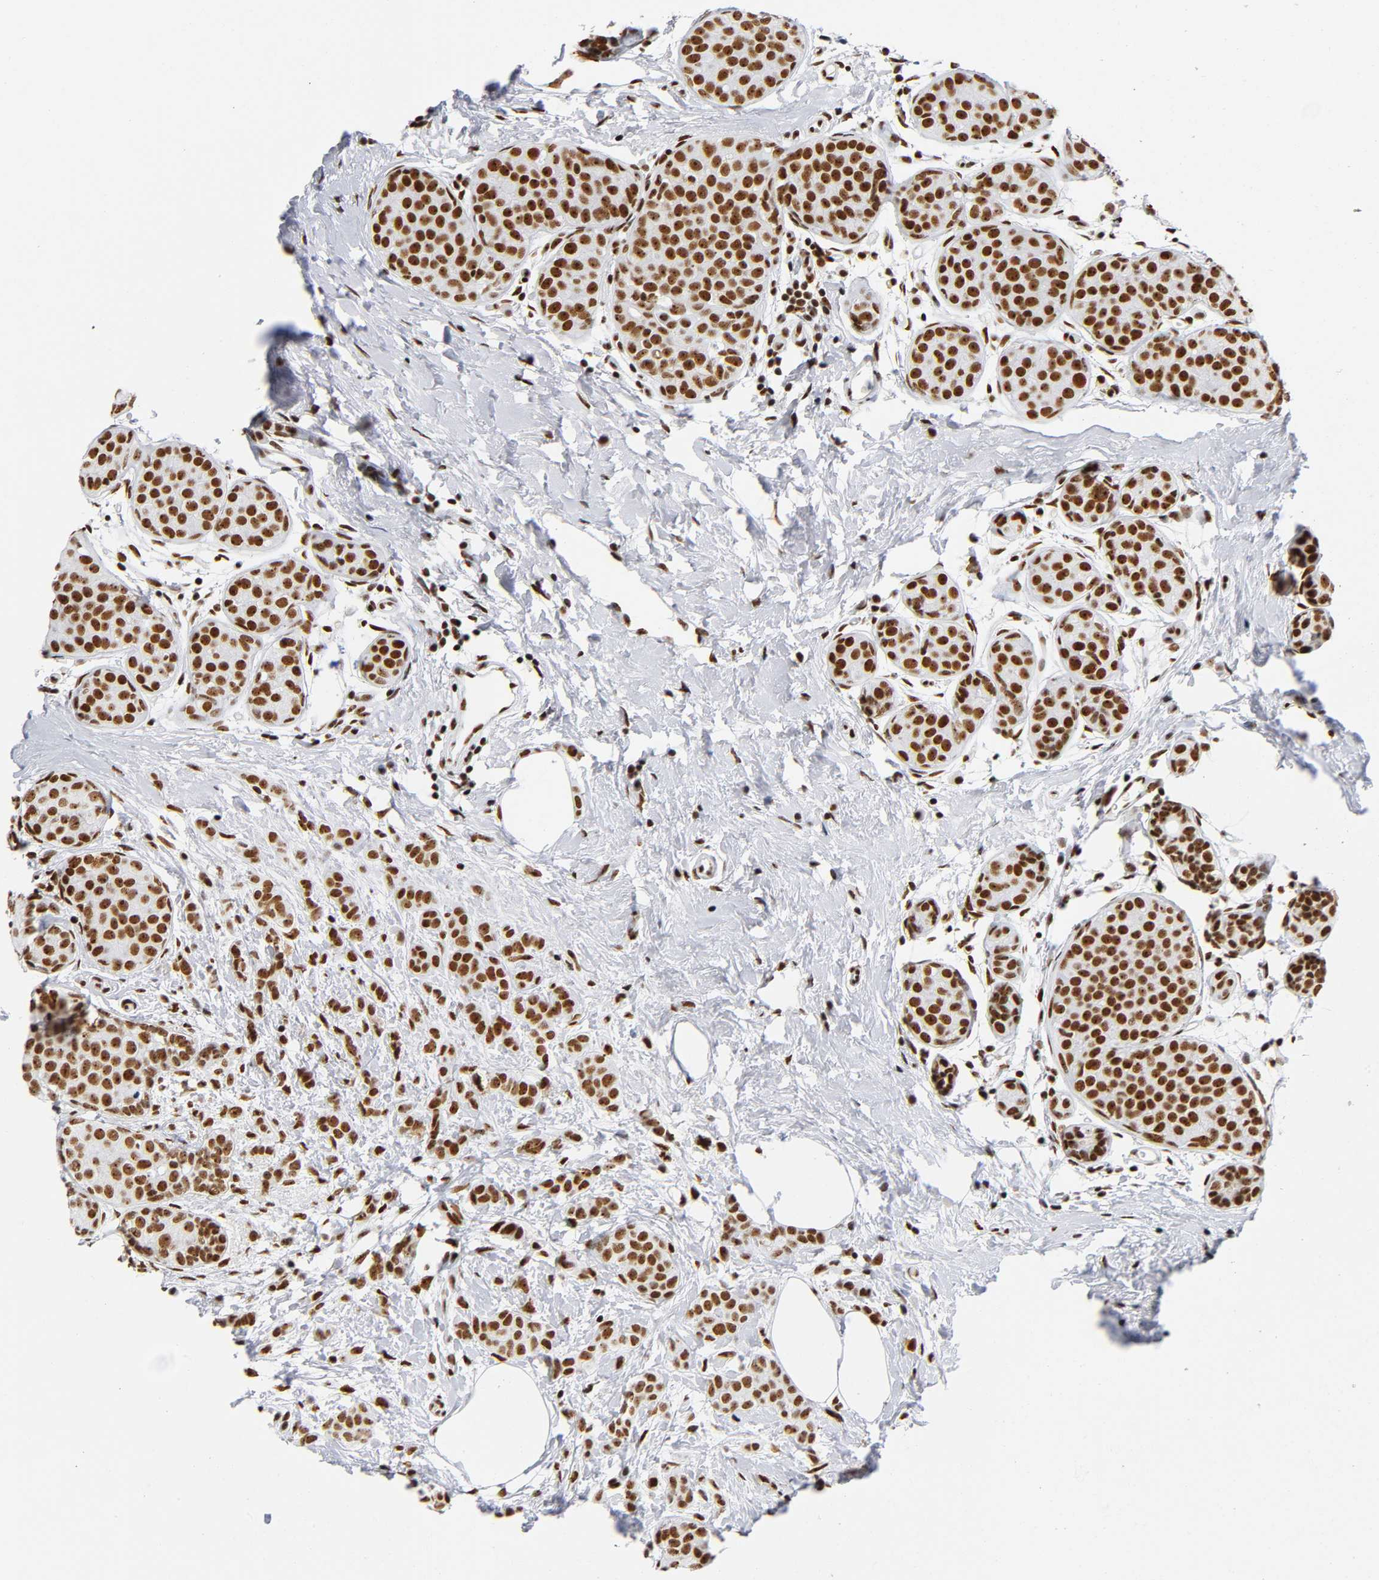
{"staining": {"intensity": "strong", "quantity": ">75%", "location": "nuclear"}, "tissue": "breast cancer", "cell_type": "Tumor cells", "image_type": "cancer", "snomed": [{"axis": "morphology", "description": "Lobular carcinoma, in situ"}, {"axis": "morphology", "description": "Lobular carcinoma"}, {"axis": "topography", "description": "Breast"}], "caption": "DAB (3,3'-diaminobenzidine) immunohistochemical staining of human breast cancer (lobular carcinoma) reveals strong nuclear protein expression in approximately >75% of tumor cells.", "gene": "UBTF", "patient": {"sex": "female", "age": 41}}